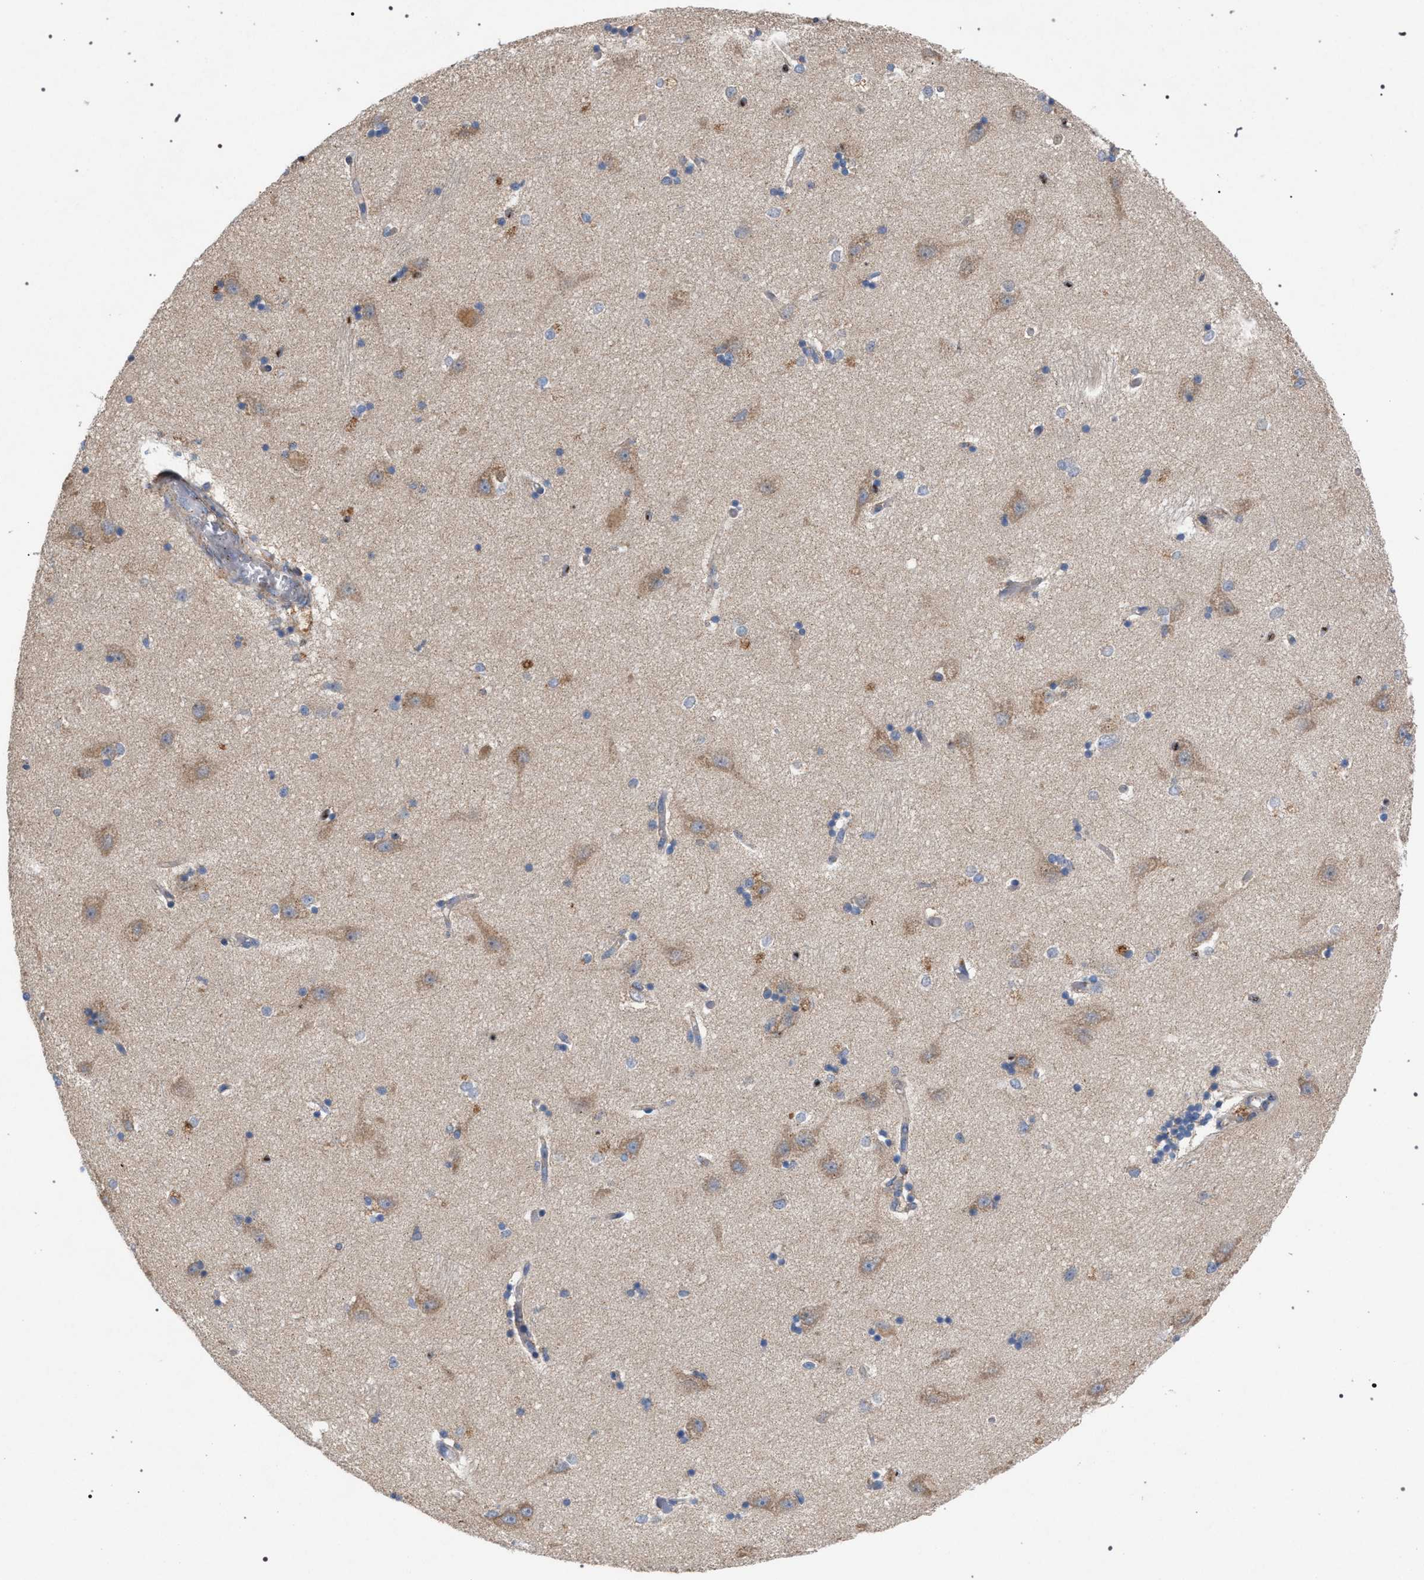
{"staining": {"intensity": "moderate", "quantity": "<25%", "location": "cytoplasmic/membranous"}, "tissue": "hippocampus", "cell_type": "Glial cells", "image_type": "normal", "snomed": [{"axis": "morphology", "description": "Normal tissue, NOS"}, {"axis": "topography", "description": "Hippocampus"}], "caption": "High-magnification brightfield microscopy of benign hippocampus stained with DAB (brown) and counterstained with hematoxylin (blue). glial cells exhibit moderate cytoplasmic/membranous staining is identified in approximately<25% of cells.", "gene": "VPS13A", "patient": {"sex": "male", "age": 45}}